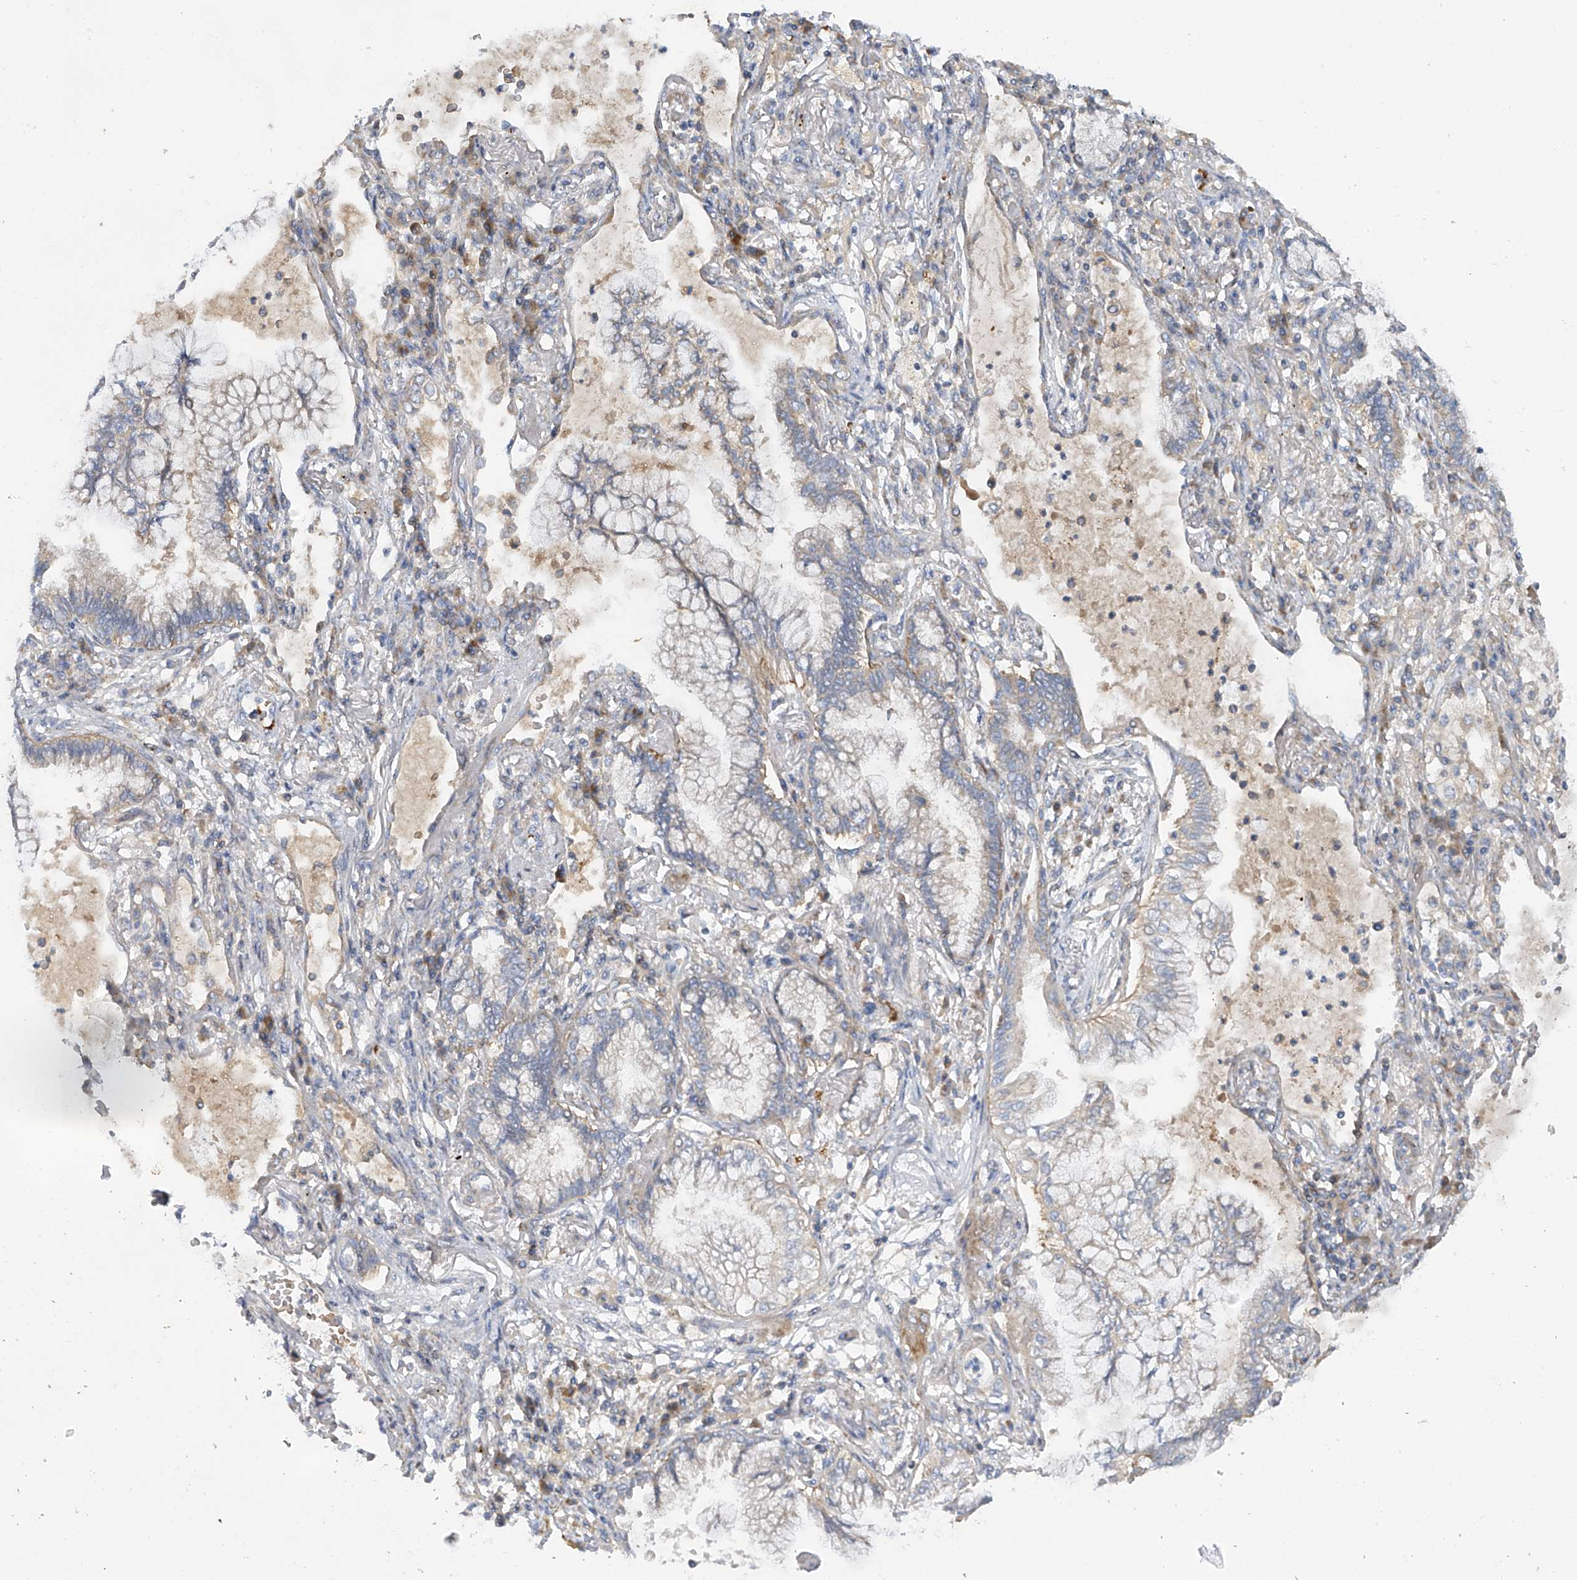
{"staining": {"intensity": "weak", "quantity": "<25%", "location": "cytoplasmic/membranous"}, "tissue": "lung cancer", "cell_type": "Tumor cells", "image_type": "cancer", "snomed": [{"axis": "morphology", "description": "Adenocarcinoma, NOS"}, {"axis": "topography", "description": "Lung"}], "caption": "This is a image of immunohistochemistry staining of lung adenocarcinoma, which shows no staining in tumor cells.", "gene": "METTL18", "patient": {"sex": "female", "age": 70}}